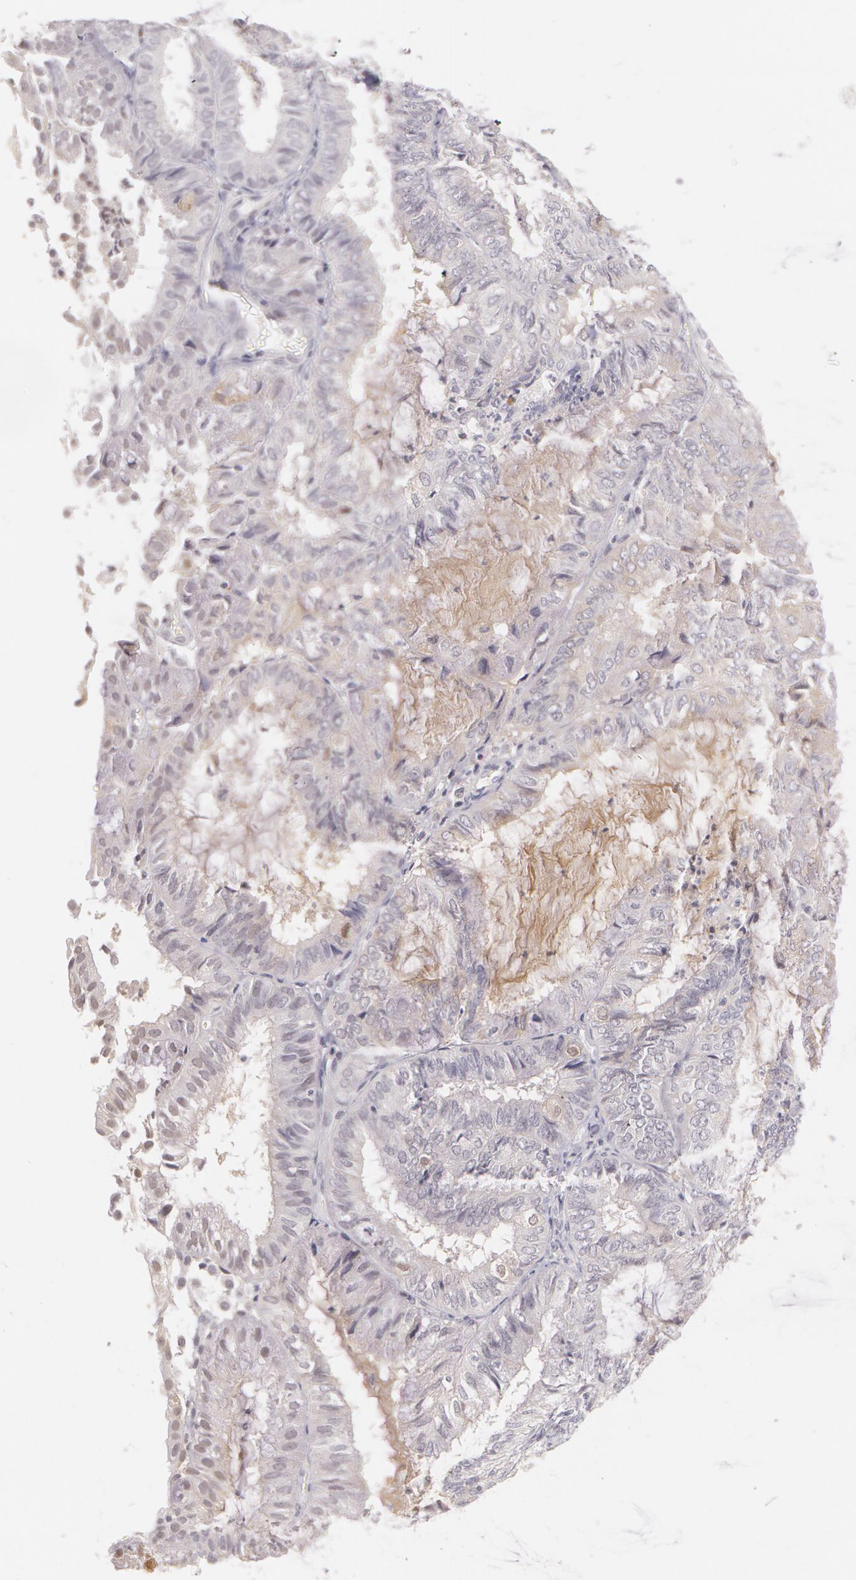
{"staining": {"intensity": "weak", "quantity": "<25%", "location": "nuclear"}, "tissue": "endometrial cancer", "cell_type": "Tumor cells", "image_type": "cancer", "snomed": [{"axis": "morphology", "description": "Adenocarcinoma, NOS"}, {"axis": "topography", "description": "Endometrium"}], "caption": "Endometrial adenocarcinoma was stained to show a protein in brown. There is no significant positivity in tumor cells.", "gene": "LBP", "patient": {"sex": "female", "age": 59}}